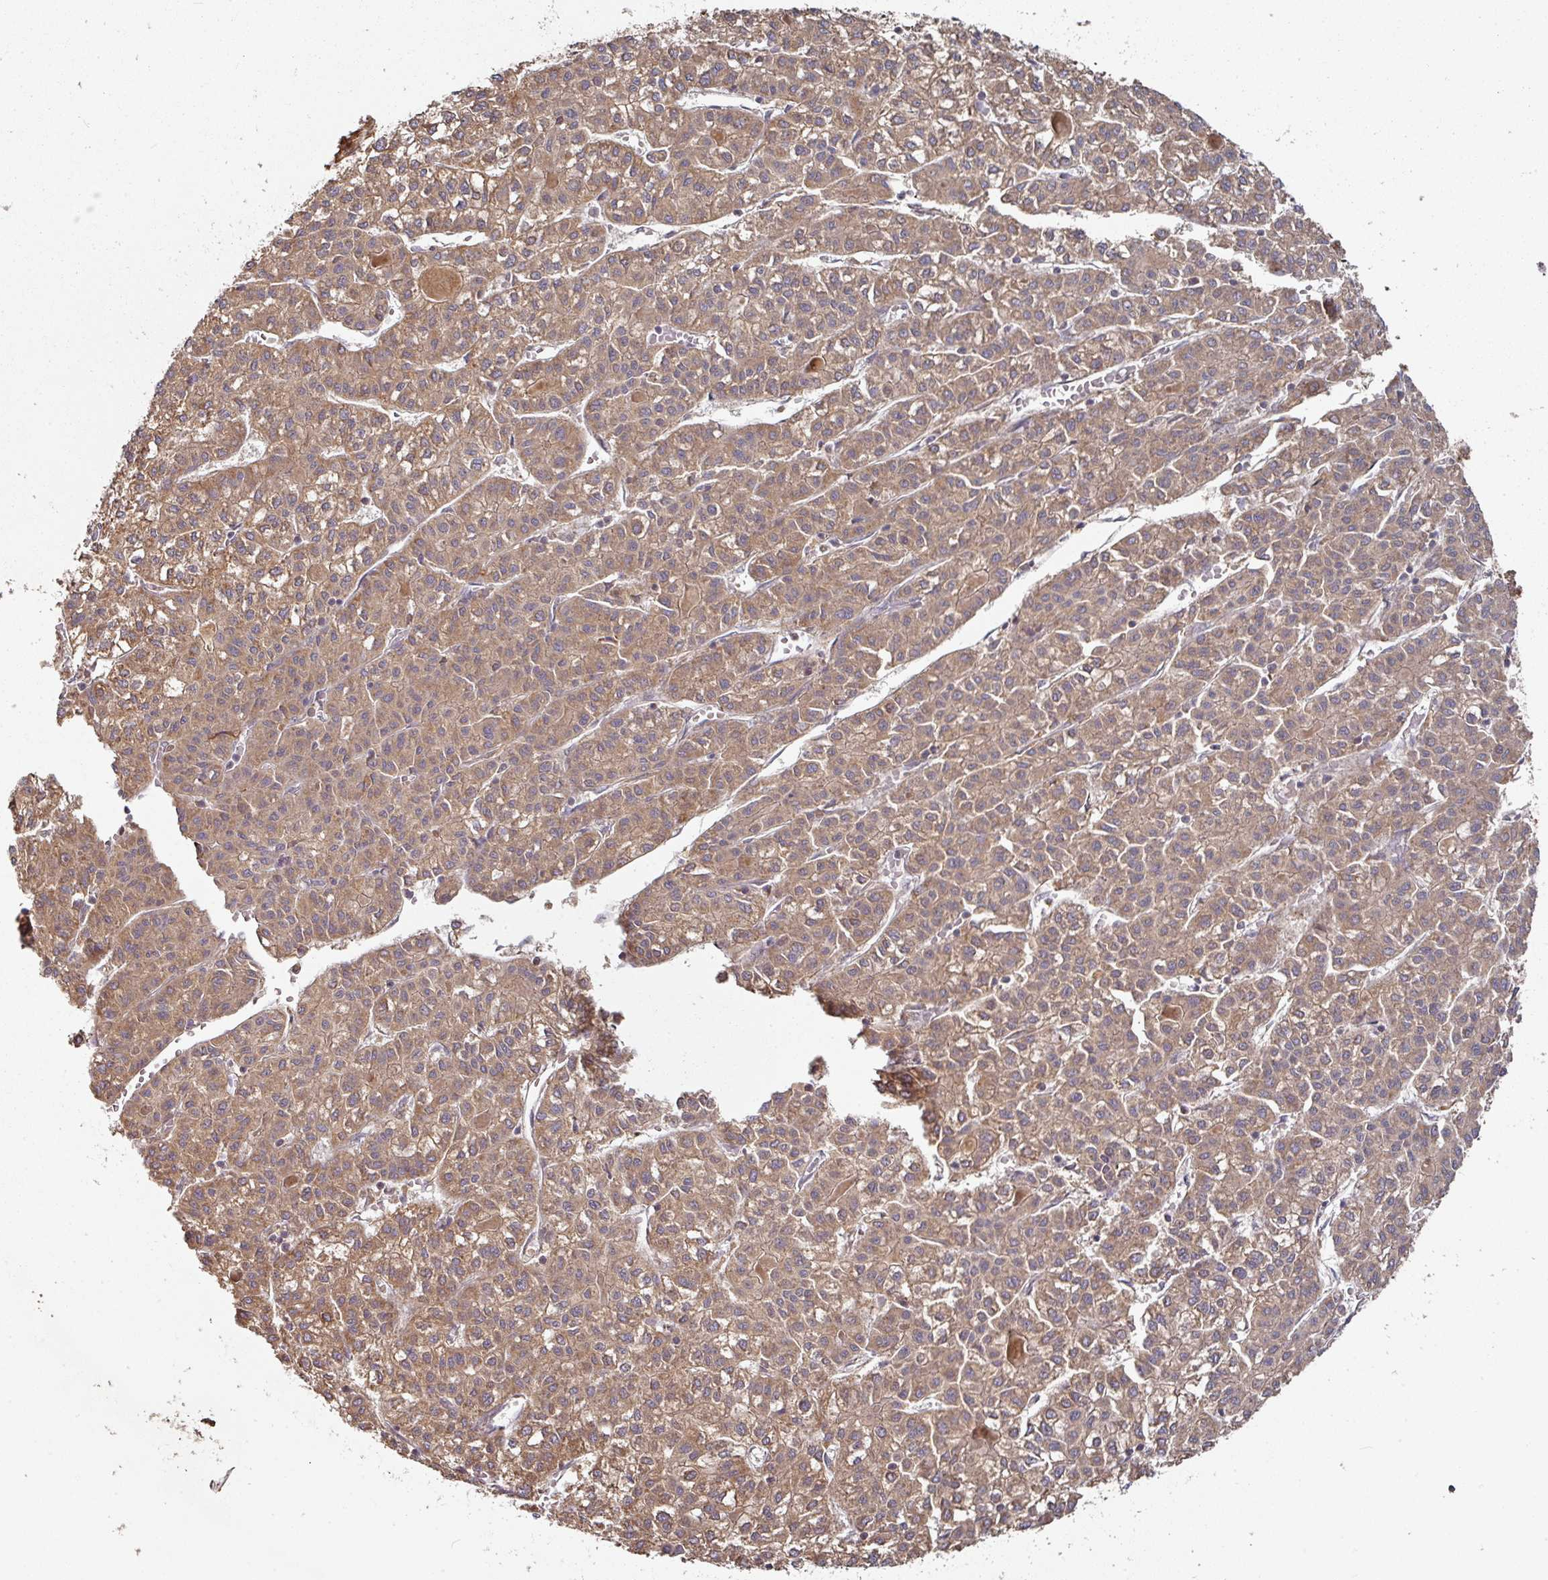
{"staining": {"intensity": "moderate", "quantity": ">75%", "location": "cytoplasmic/membranous"}, "tissue": "liver cancer", "cell_type": "Tumor cells", "image_type": "cancer", "snomed": [{"axis": "morphology", "description": "Carcinoma, Hepatocellular, NOS"}, {"axis": "topography", "description": "Liver"}], "caption": "Liver hepatocellular carcinoma stained with DAB (3,3'-diaminobenzidine) immunohistochemistry exhibits medium levels of moderate cytoplasmic/membranous expression in approximately >75% of tumor cells. Using DAB (3,3'-diaminobenzidine) (brown) and hematoxylin (blue) stains, captured at high magnification using brightfield microscopy.", "gene": "CEP95", "patient": {"sex": "female", "age": 43}}